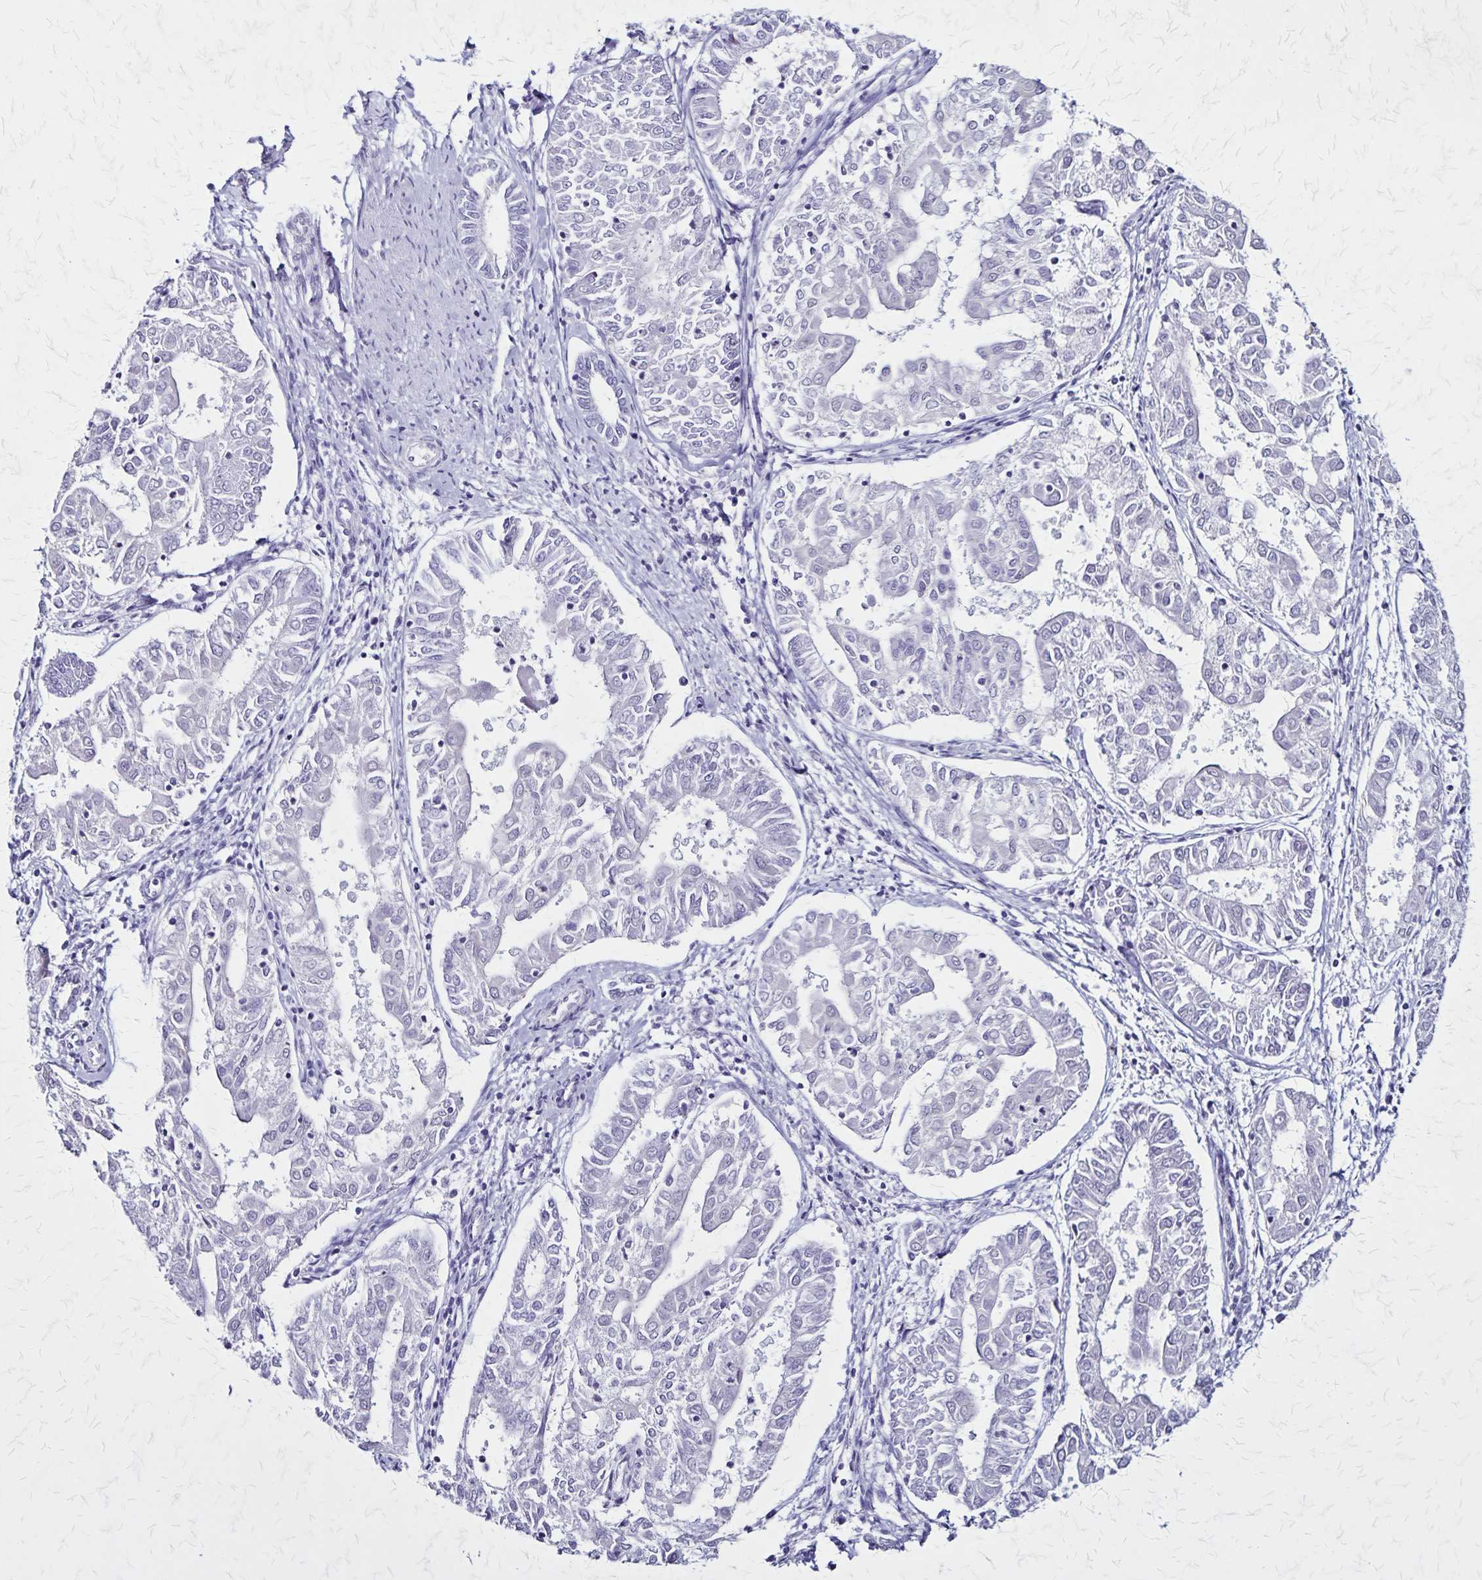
{"staining": {"intensity": "negative", "quantity": "none", "location": "none"}, "tissue": "endometrial cancer", "cell_type": "Tumor cells", "image_type": "cancer", "snomed": [{"axis": "morphology", "description": "Adenocarcinoma, NOS"}, {"axis": "topography", "description": "Endometrium"}], "caption": "An immunohistochemistry photomicrograph of endometrial cancer (adenocarcinoma) is shown. There is no staining in tumor cells of endometrial cancer (adenocarcinoma).", "gene": "PLXNA4", "patient": {"sex": "female", "age": 68}}